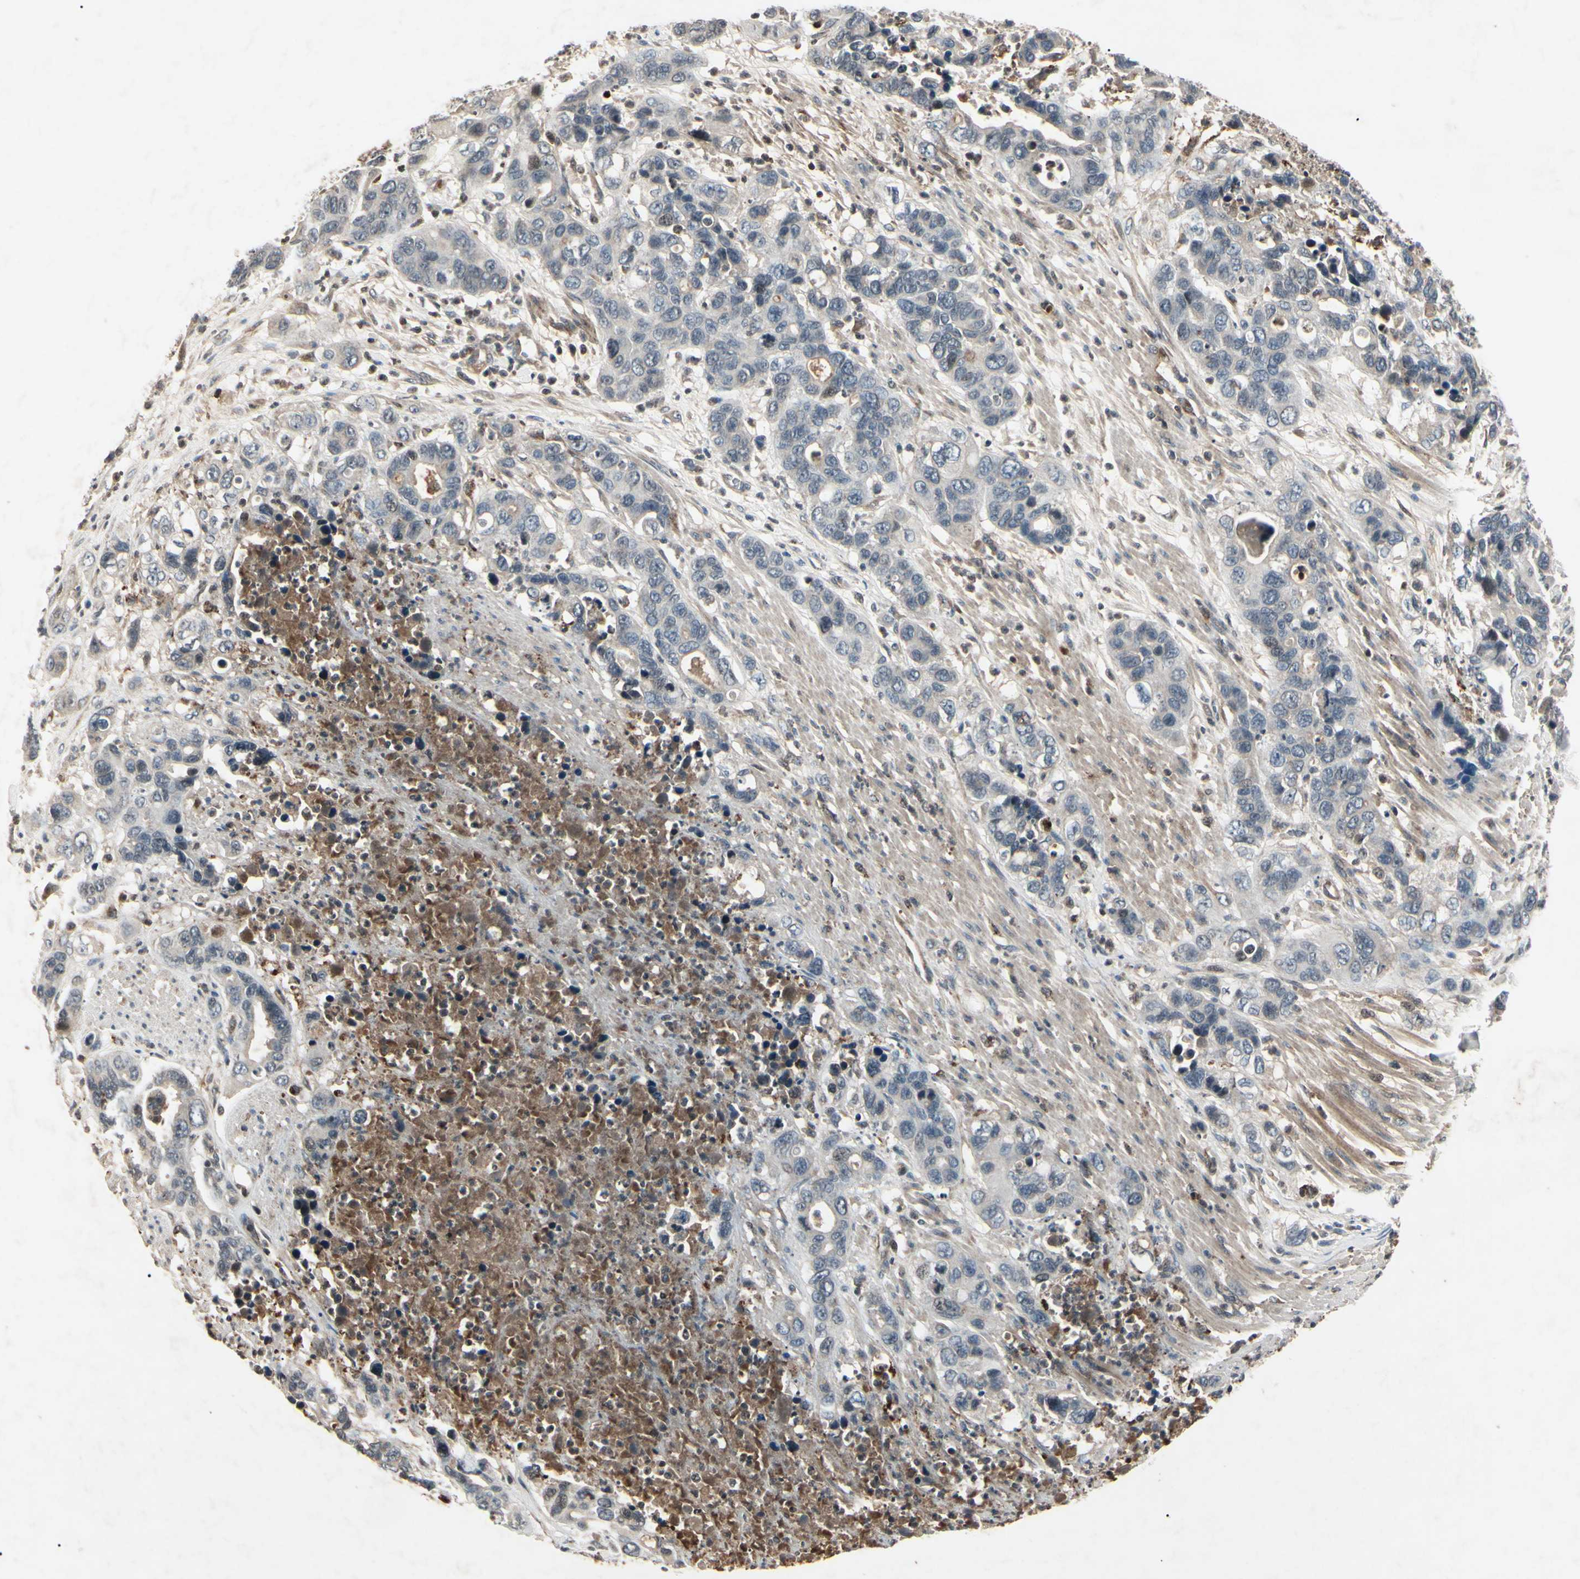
{"staining": {"intensity": "negative", "quantity": "none", "location": "none"}, "tissue": "pancreatic cancer", "cell_type": "Tumor cells", "image_type": "cancer", "snomed": [{"axis": "morphology", "description": "Adenocarcinoma, NOS"}, {"axis": "topography", "description": "Pancreas"}], "caption": "There is no significant positivity in tumor cells of adenocarcinoma (pancreatic).", "gene": "AEBP1", "patient": {"sex": "female", "age": 71}}